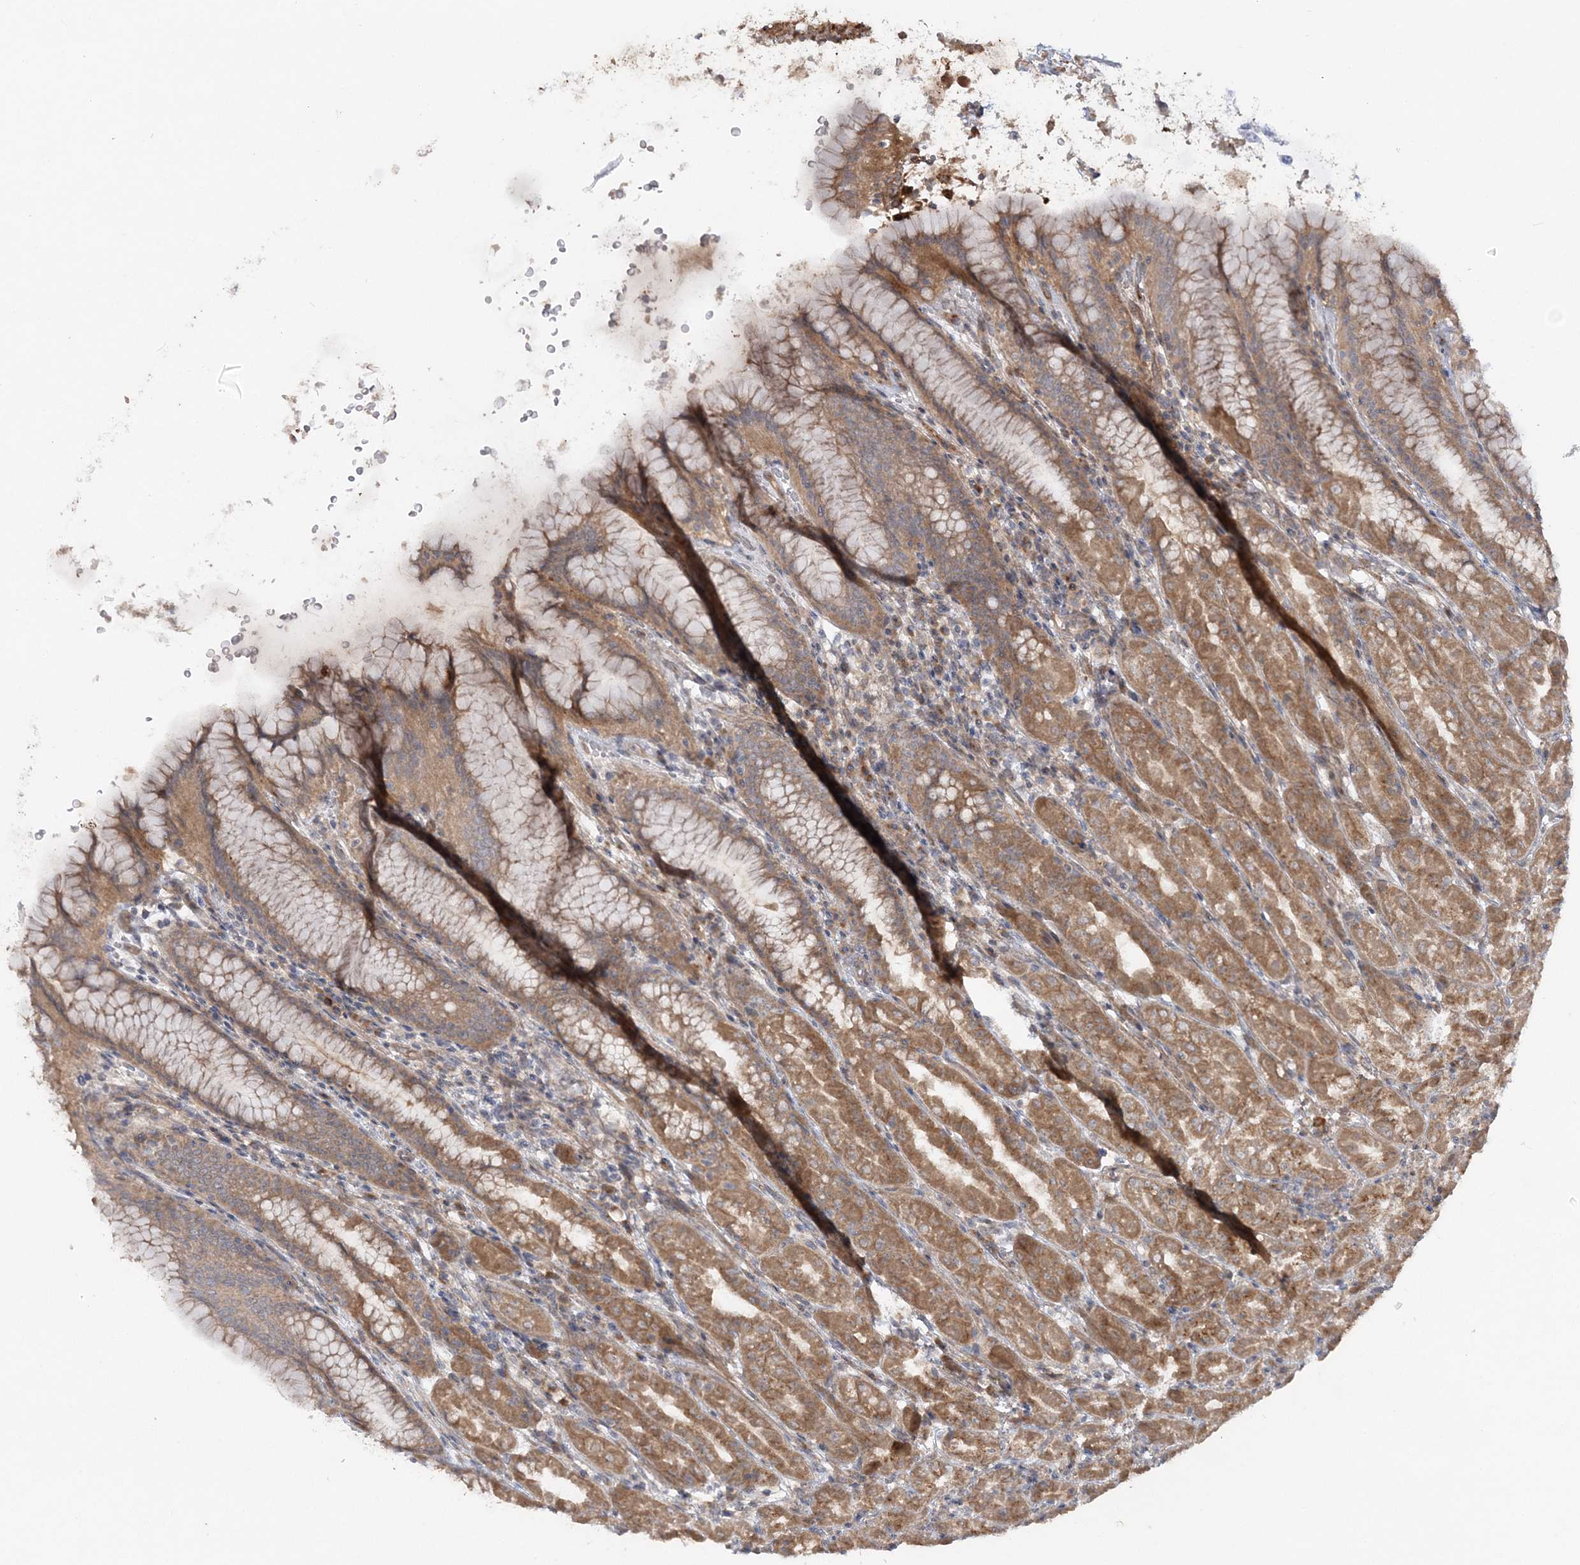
{"staining": {"intensity": "moderate", "quantity": ">75%", "location": "cytoplasmic/membranous"}, "tissue": "stomach", "cell_type": "Glandular cells", "image_type": "normal", "snomed": [{"axis": "morphology", "description": "Normal tissue, NOS"}, {"axis": "topography", "description": "Stomach"}], "caption": "Stomach stained with immunohistochemistry (IHC) reveals moderate cytoplasmic/membranous staining in approximately >75% of glandular cells.", "gene": "MOCS2", "patient": {"sex": "female", "age": 79}}